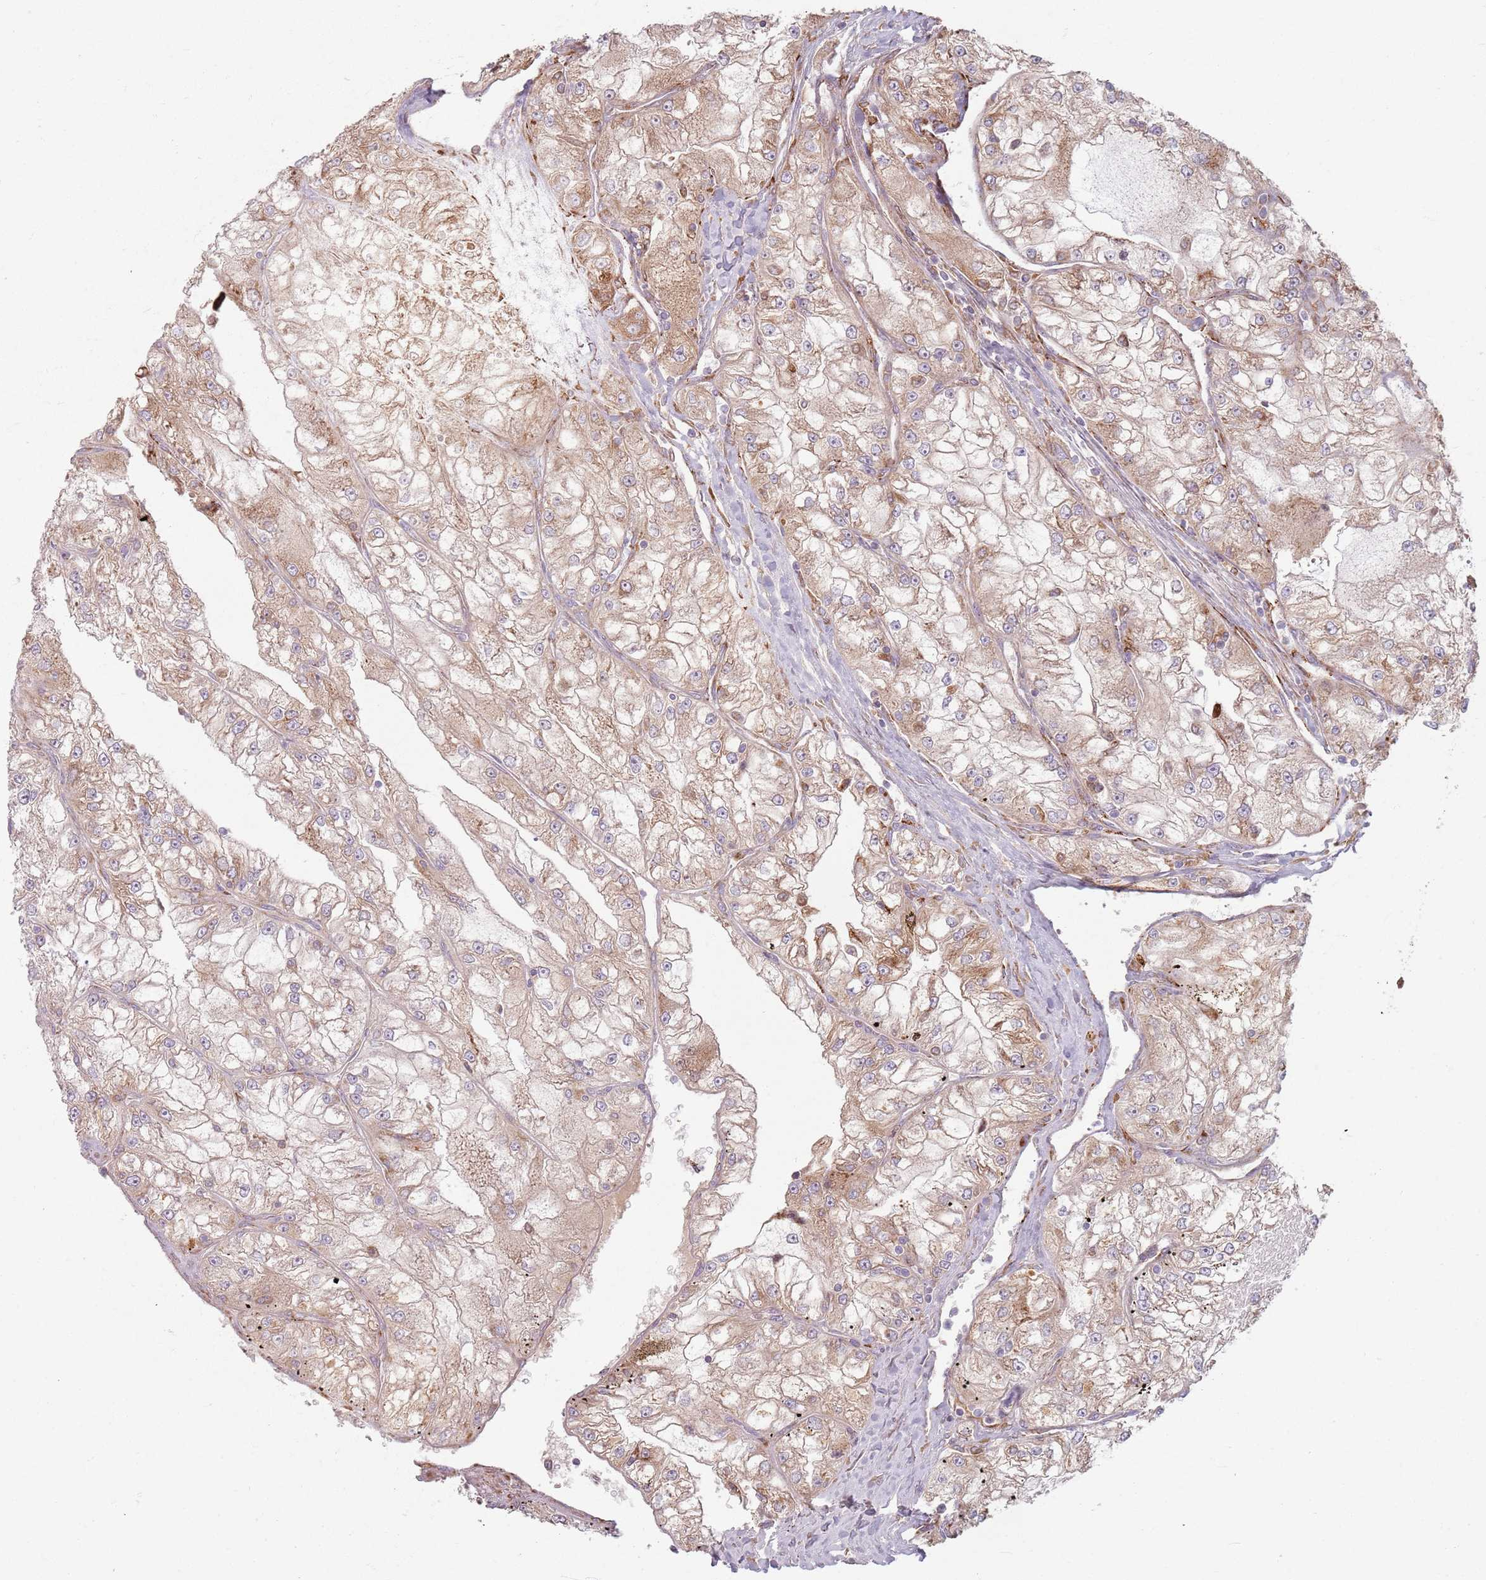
{"staining": {"intensity": "moderate", "quantity": "25%-75%", "location": "cytoplasmic/membranous"}, "tissue": "renal cancer", "cell_type": "Tumor cells", "image_type": "cancer", "snomed": [{"axis": "morphology", "description": "Adenocarcinoma, NOS"}, {"axis": "topography", "description": "Kidney"}], "caption": "IHC of human renal cancer demonstrates medium levels of moderate cytoplasmic/membranous expression in about 25%-75% of tumor cells.", "gene": "COLGALT1", "patient": {"sex": "female", "age": 72}}